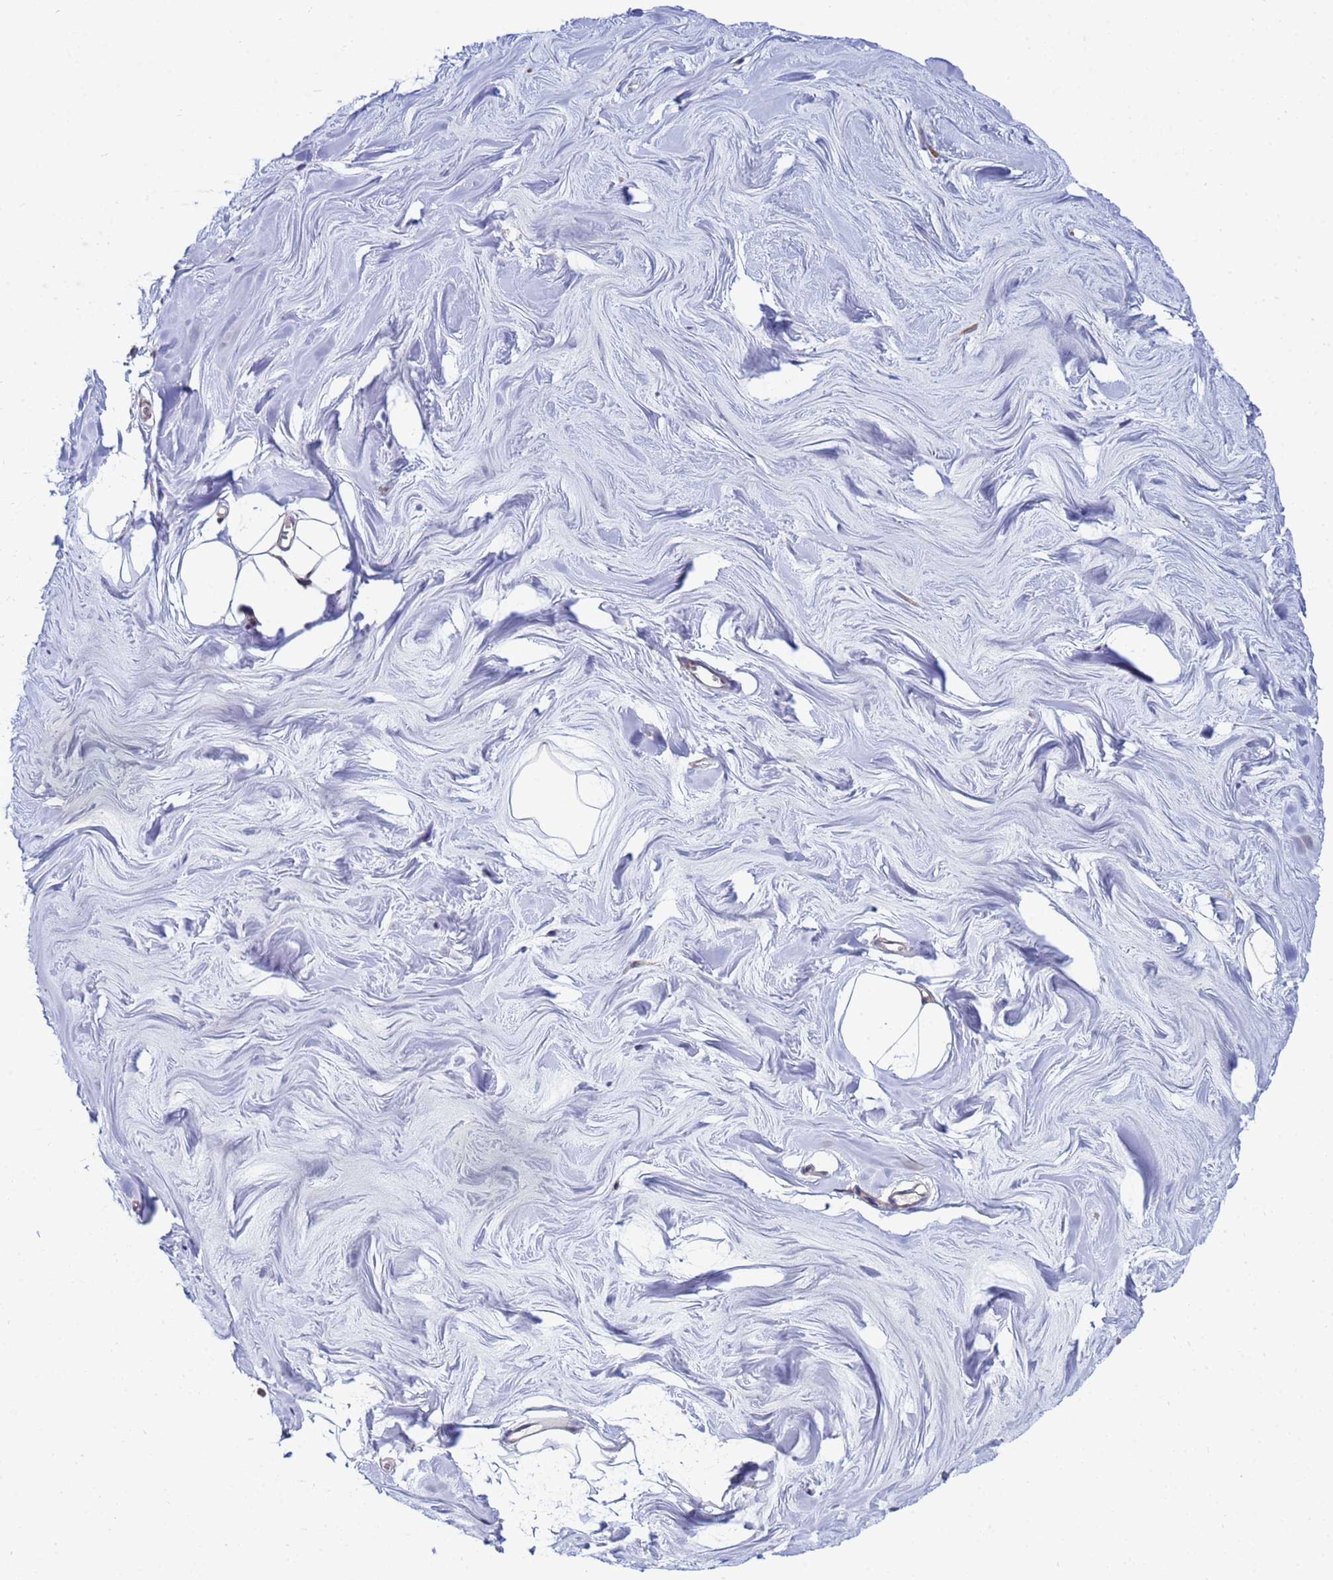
{"staining": {"intensity": "negative", "quantity": "none", "location": "none"}, "tissue": "breast", "cell_type": "Adipocytes", "image_type": "normal", "snomed": [{"axis": "morphology", "description": "Normal tissue, NOS"}, {"axis": "topography", "description": "Breast"}], "caption": "This micrograph is of normal breast stained with immunohistochemistry to label a protein in brown with the nuclei are counter-stained blue. There is no positivity in adipocytes.", "gene": "NAXE", "patient": {"sex": "female", "age": 27}}